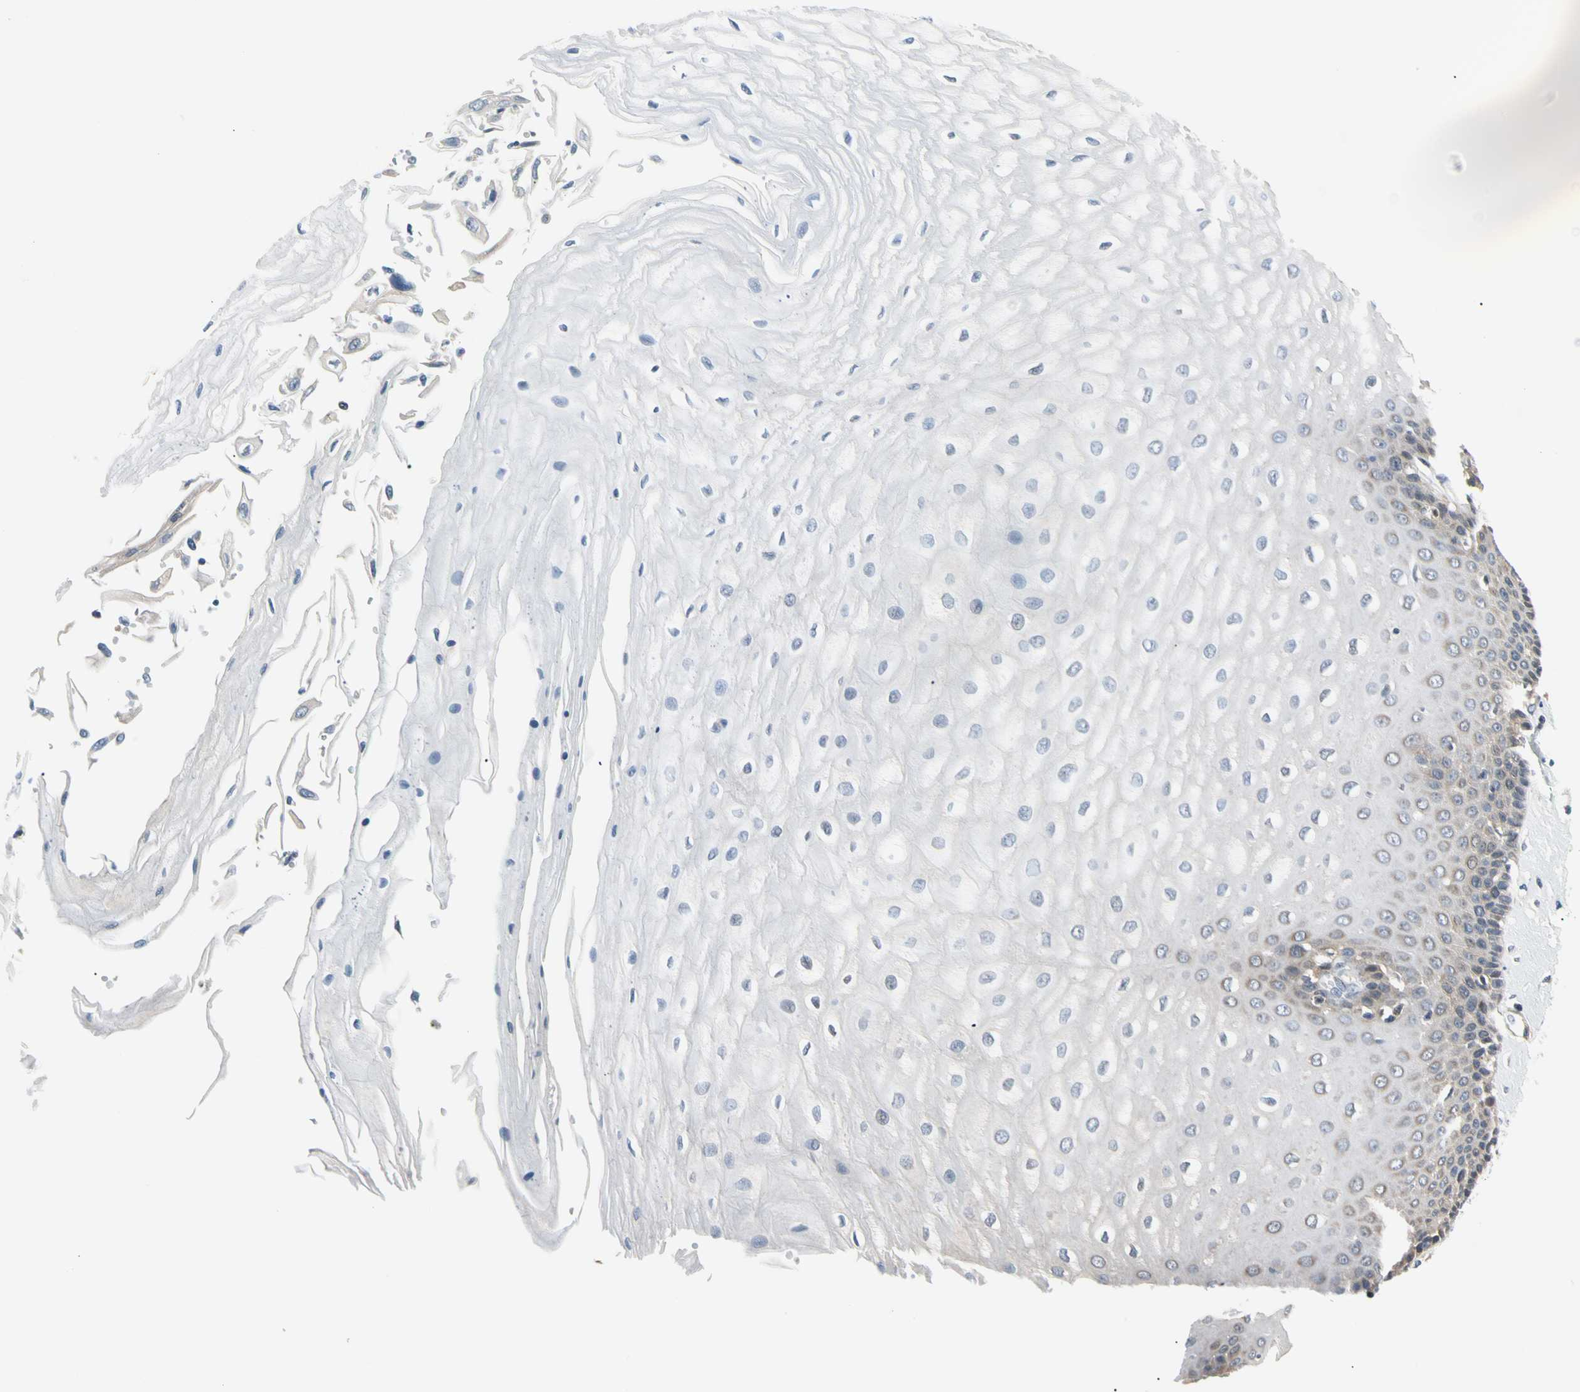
{"staining": {"intensity": "weak", "quantity": "25%-75%", "location": "cytoplasmic/membranous"}, "tissue": "esophagus", "cell_type": "Squamous epithelial cells", "image_type": "normal", "snomed": [{"axis": "morphology", "description": "Normal tissue, NOS"}, {"axis": "topography", "description": "Esophagus"}], "caption": "The micrograph exhibits a brown stain indicating the presence of a protein in the cytoplasmic/membranous of squamous epithelial cells in esophagus.", "gene": "SEC23B", "patient": {"sex": "male", "age": 65}}